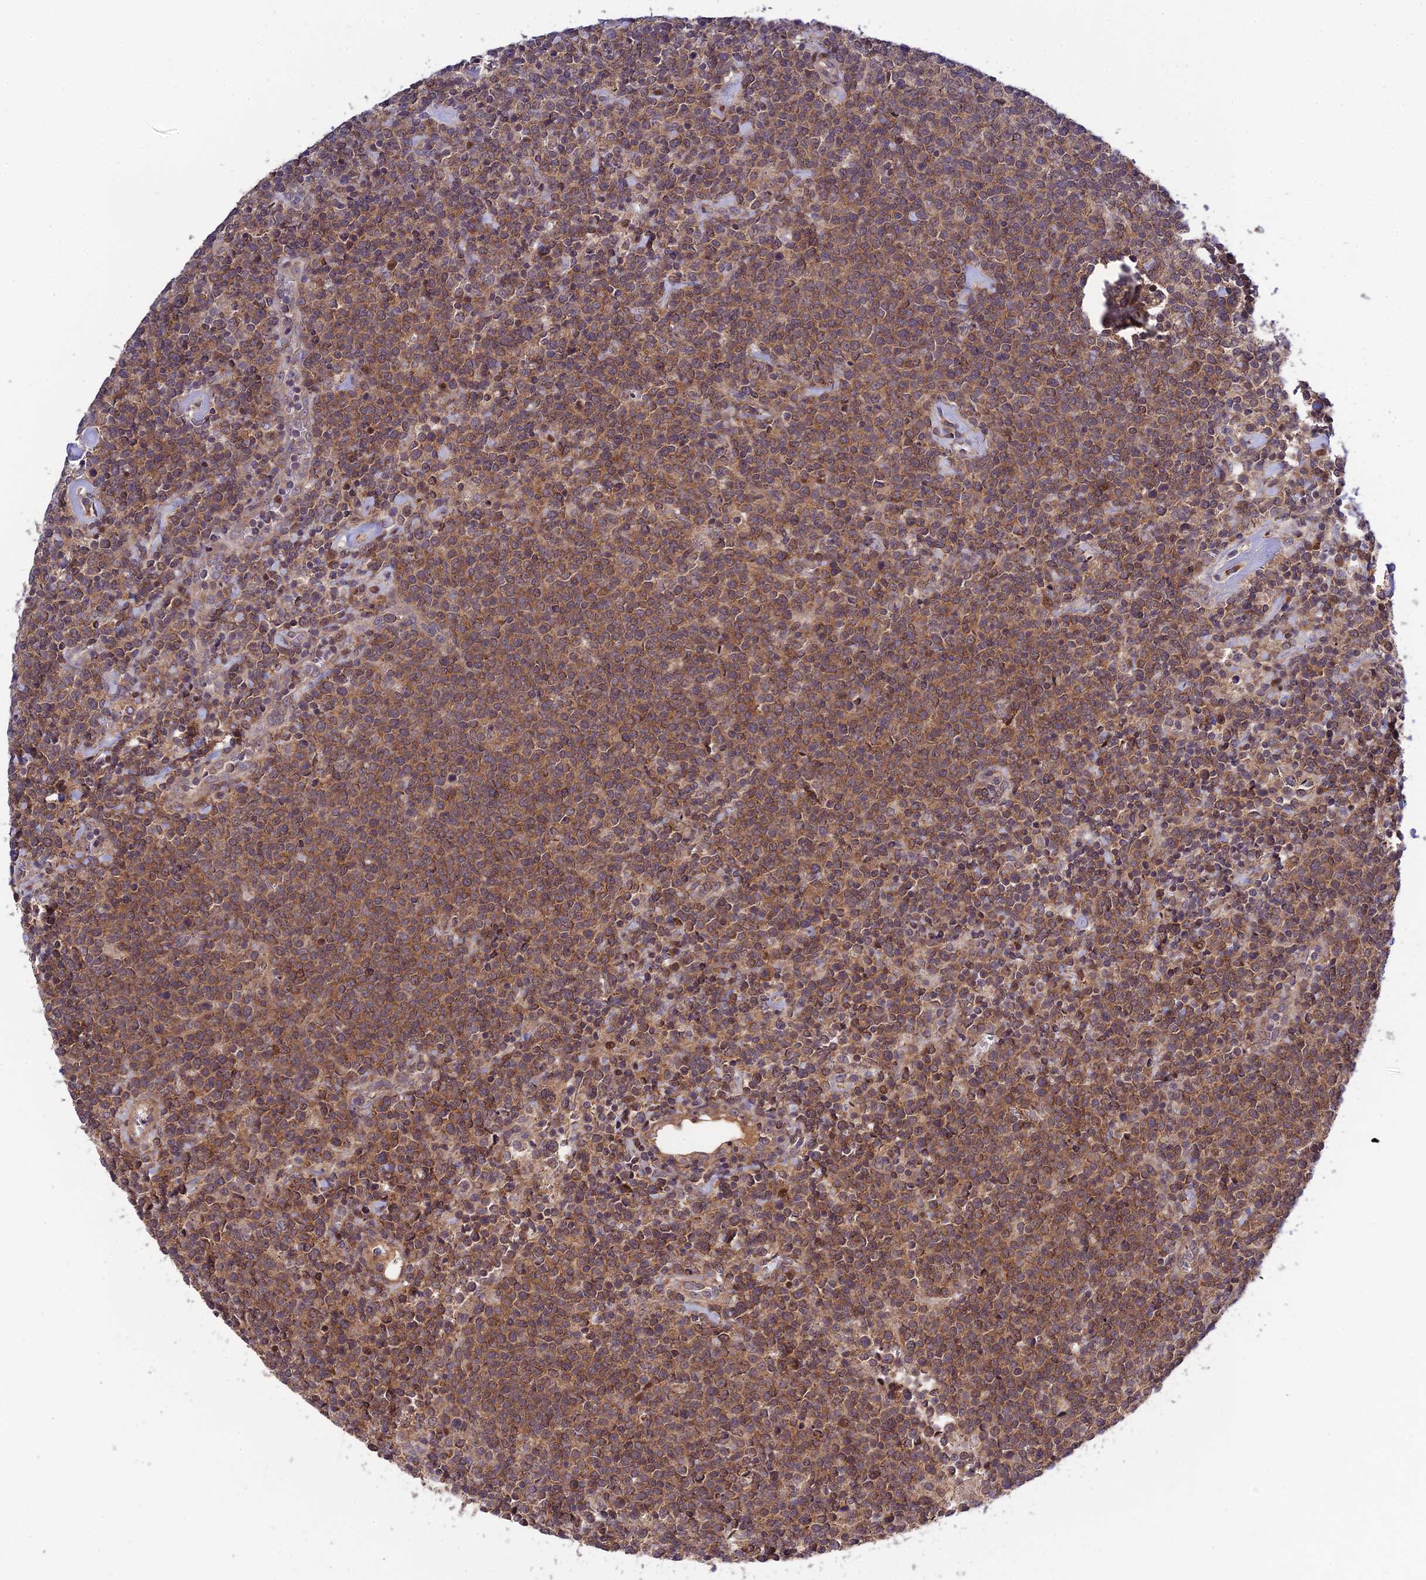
{"staining": {"intensity": "moderate", "quantity": ">75%", "location": "cytoplasmic/membranous"}, "tissue": "lymphoma", "cell_type": "Tumor cells", "image_type": "cancer", "snomed": [{"axis": "morphology", "description": "Malignant lymphoma, non-Hodgkin's type, High grade"}, {"axis": "topography", "description": "Lymph node"}], "caption": "Immunohistochemistry (IHC) staining of malignant lymphoma, non-Hodgkin's type (high-grade), which demonstrates medium levels of moderate cytoplasmic/membranous positivity in approximately >75% of tumor cells indicating moderate cytoplasmic/membranous protein staining. The staining was performed using DAB (3,3'-diaminobenzidine) (brown) for protein detection and nuclei were counterstained in hematoxylin (blue).", "gene": "PLEKHG2", "patient": {"sex": "male", "age": 61}}